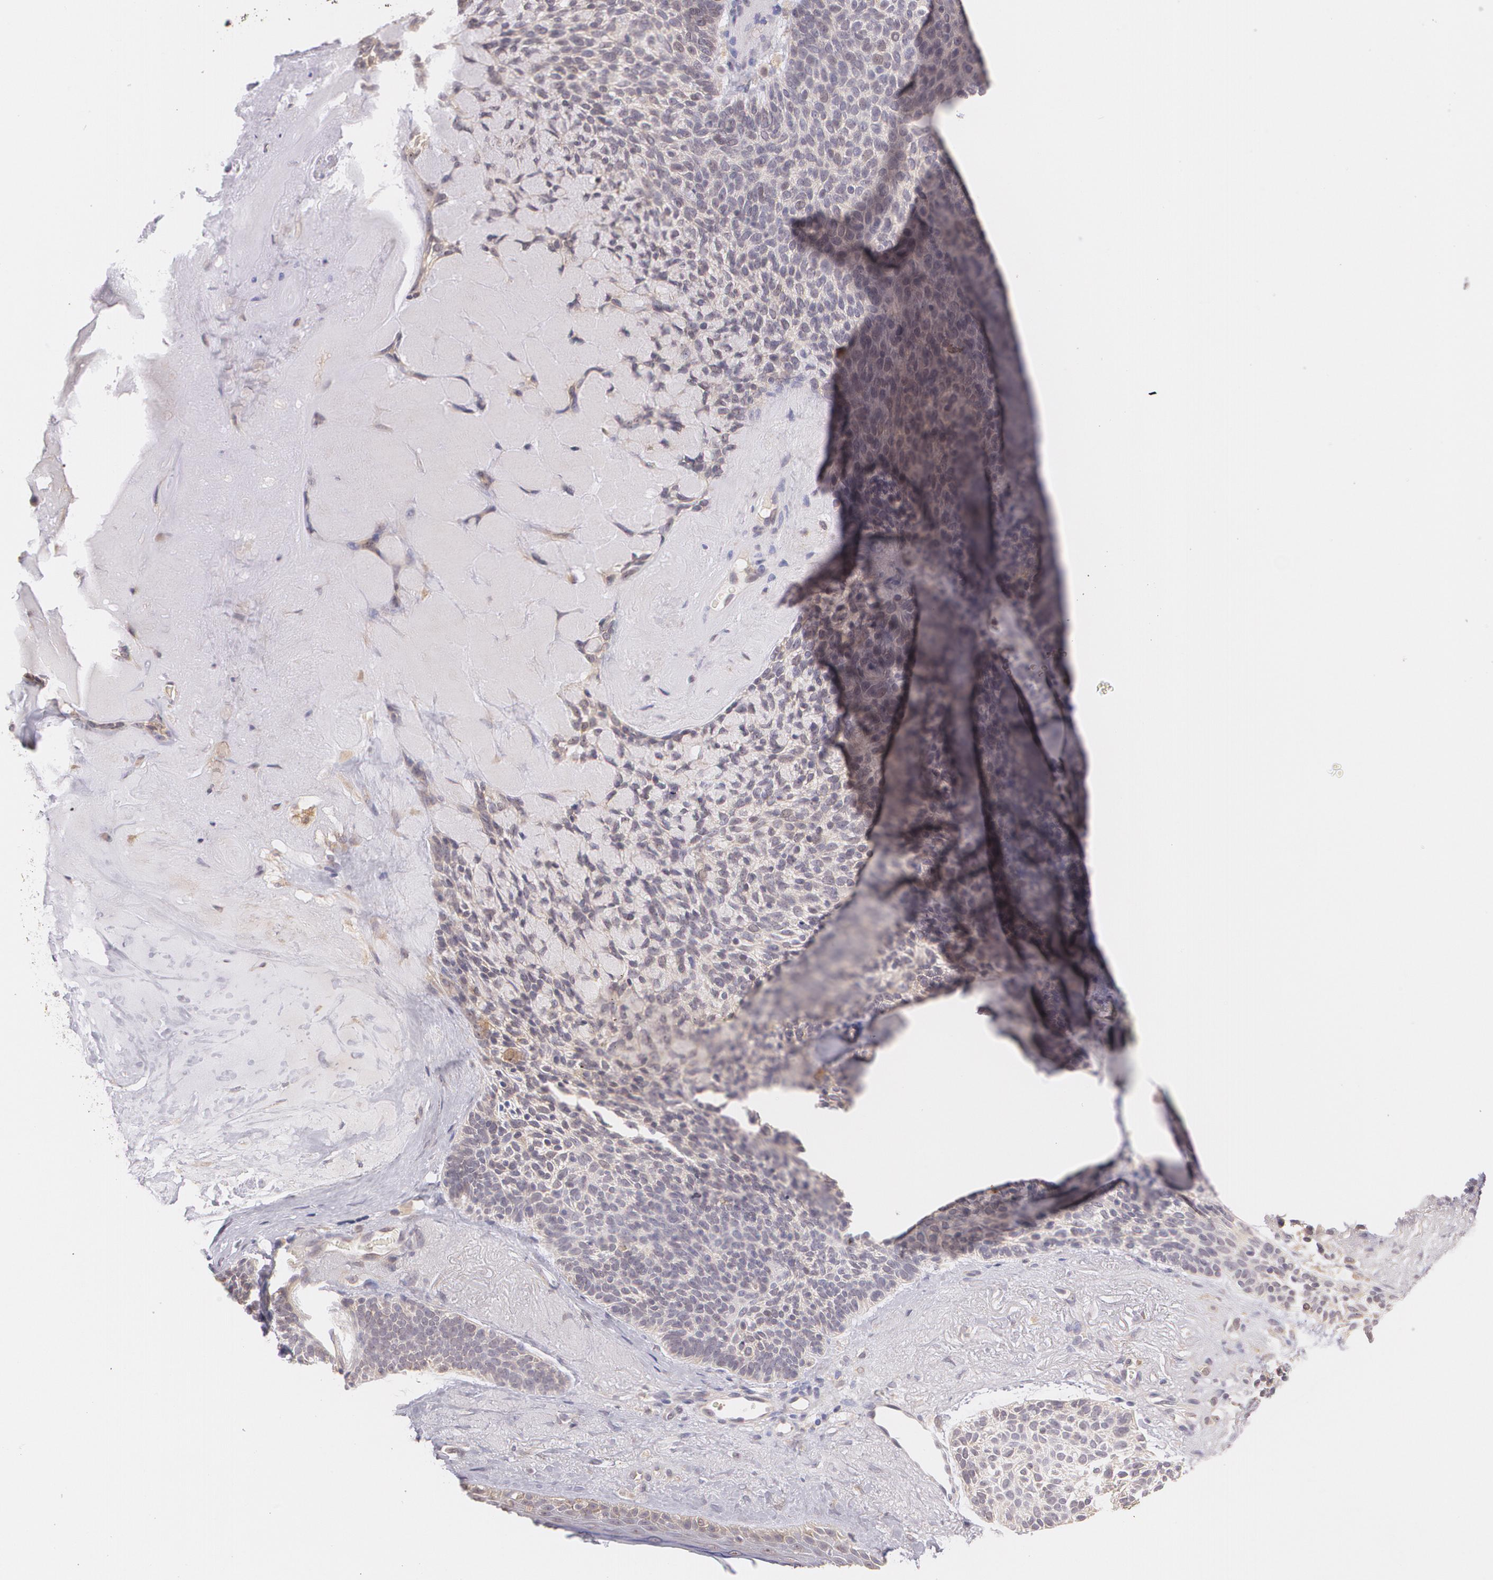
{"staining": {"intensity": "weak", "quantity": "<25%", "location": "cytoplasmic/membranous"}, "tissue": "skin cancer", "cell_type": "Tumor cells", "image_type": "cancer", "snomed": [{"axis": "morphology", "description": "Normal tissue, NOS"}, {"axis": "morphology", "description": "Basal cell carcinoma"}, {"axis": "topography", "description": "Skin"}], "caption": "Histopathology image shows no significant protein expression in tumor cells of basal cell carcinoma (skin).", "gene": "CCL17", "patient": {"sex": "female", "age": 70}}